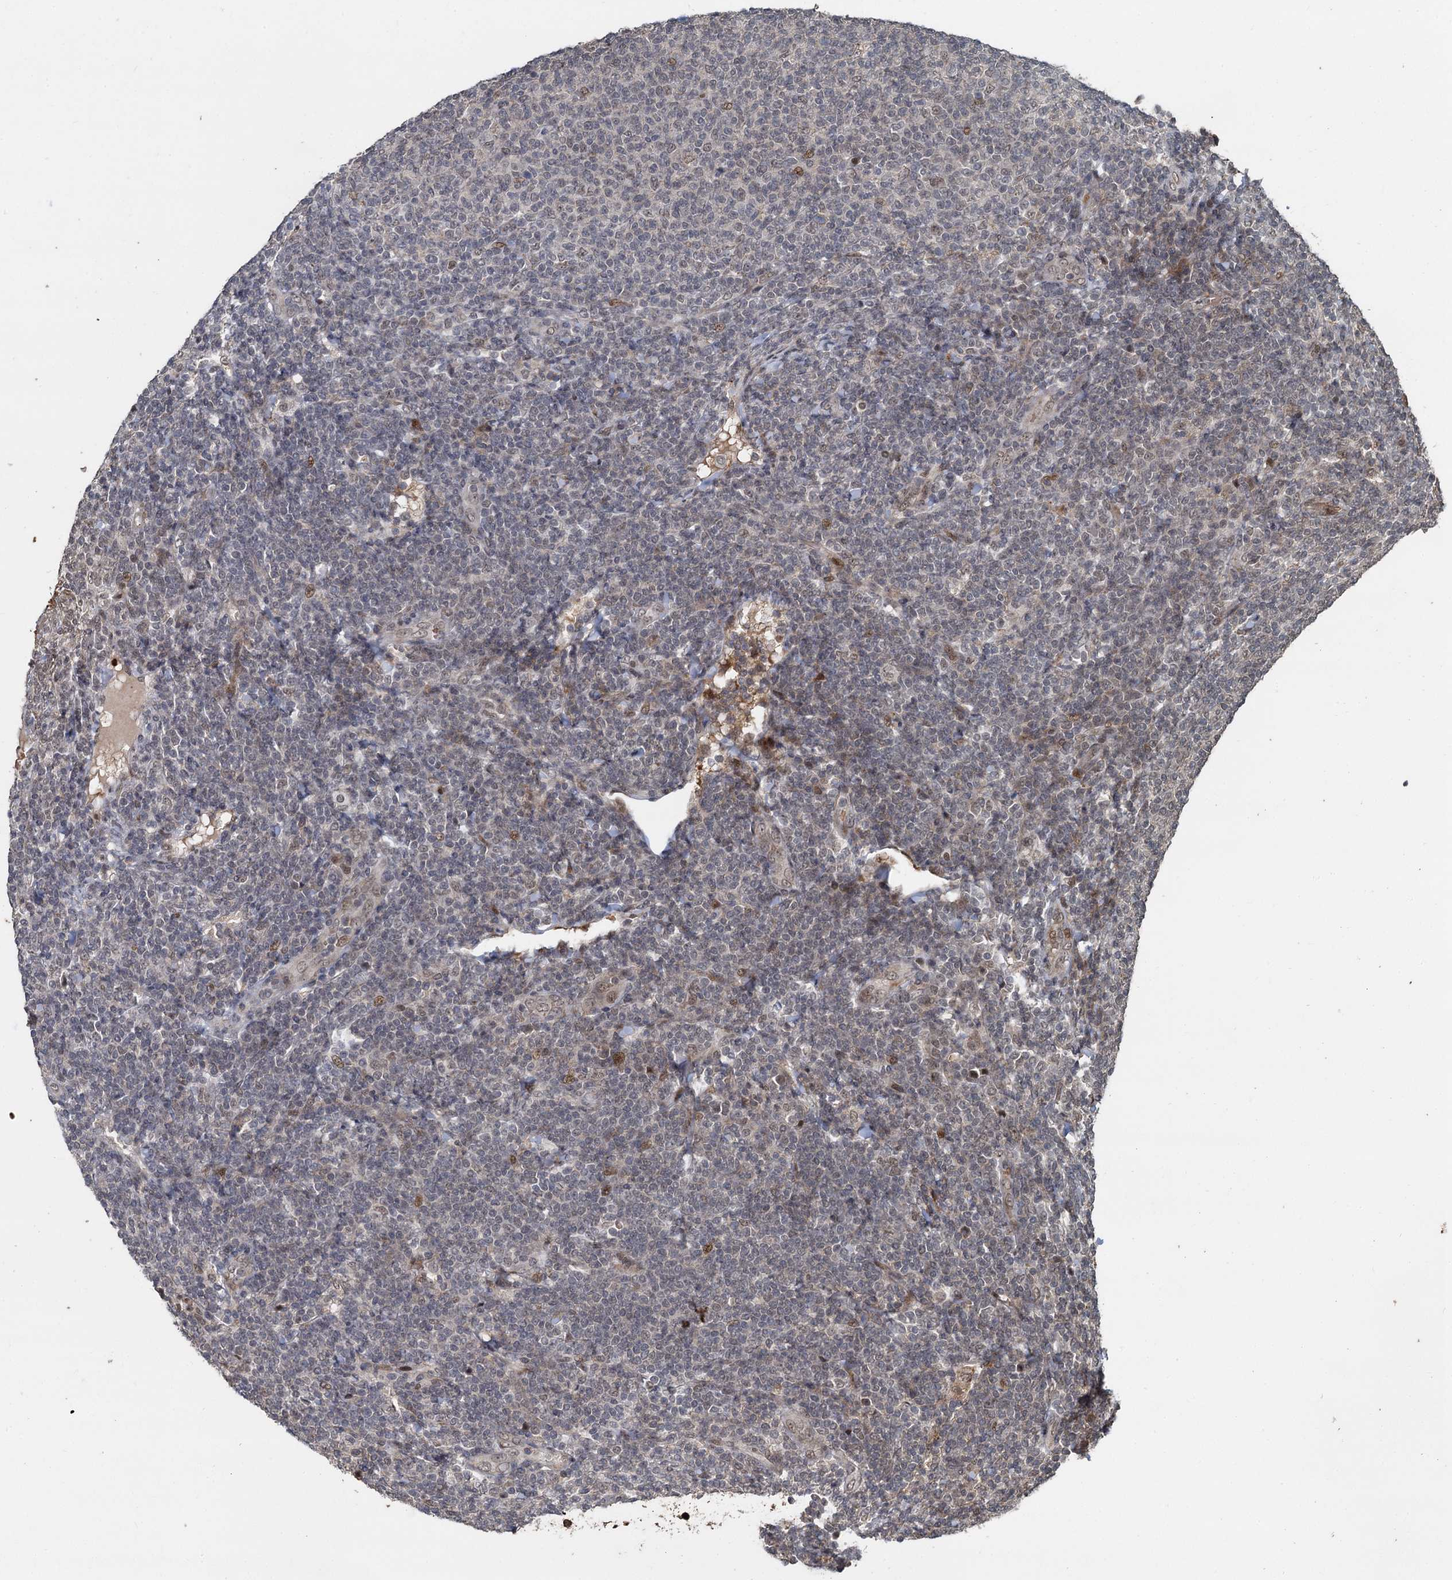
{"staining": {"intensity": "negative", "quantity": "none", "location": "none"}, "tissue": "lymphoma", "cell_type": "Tumor cells", "image_type": "cancer", "snomed": [{"axis": "morphology", "description": "Malignant lymphoma, non-Hodgkin's type, Low grade"}, {"axis": "topography", "description": "Lymph node"}], "caption": "Tumor cells show no significant protein positivity in lymphoma. The staining is performed using DAB (3,3'-diaminobenzidine) brown chromogen with nuclei counter-stained in using hematoxylin.", "gene": "FANCI", "patient": {"sex": "male", "age": 66}}